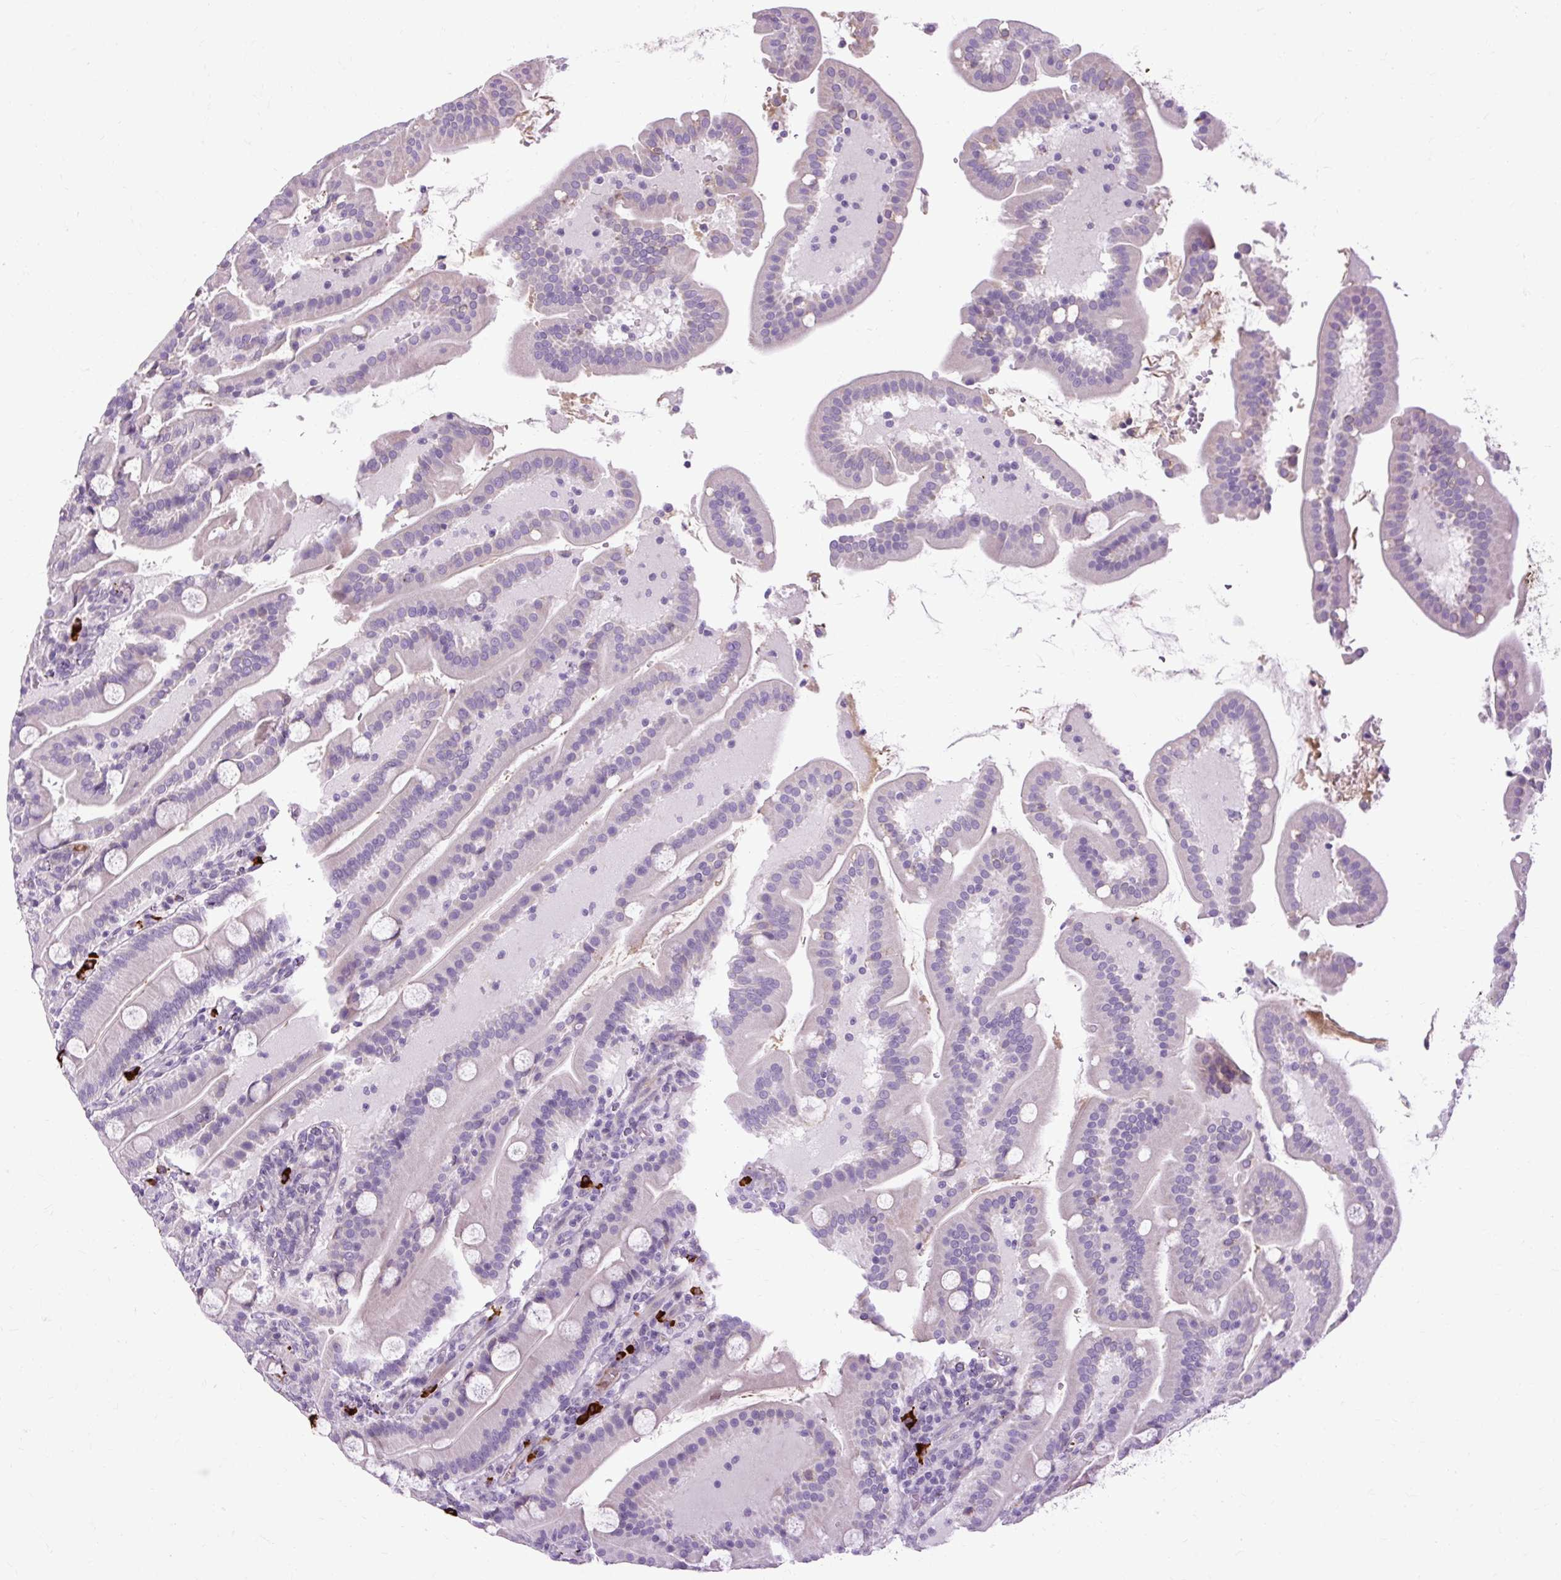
{"staining": {"intensity": "negative", "quantity": "none", "location": "none"}, "tissue": "duodenum", "cell_type": "Glandular cells", "image_type": "normal", "snomed": [{"axis": "morphology", "description": "Normal tissue, NOS"}, {"axis": "topography", "description": "Duodenum"}], "caption": "An image of human duodenum is negative for staining in glandular cells. Brightfield microscopy of immunohistochemistry (IHC) stained with DAB (brown) and hematoxylin (blue), captured at high magnification.", "gene": "ARRDC2", "patient": {"sex": "male", "age": 55}}